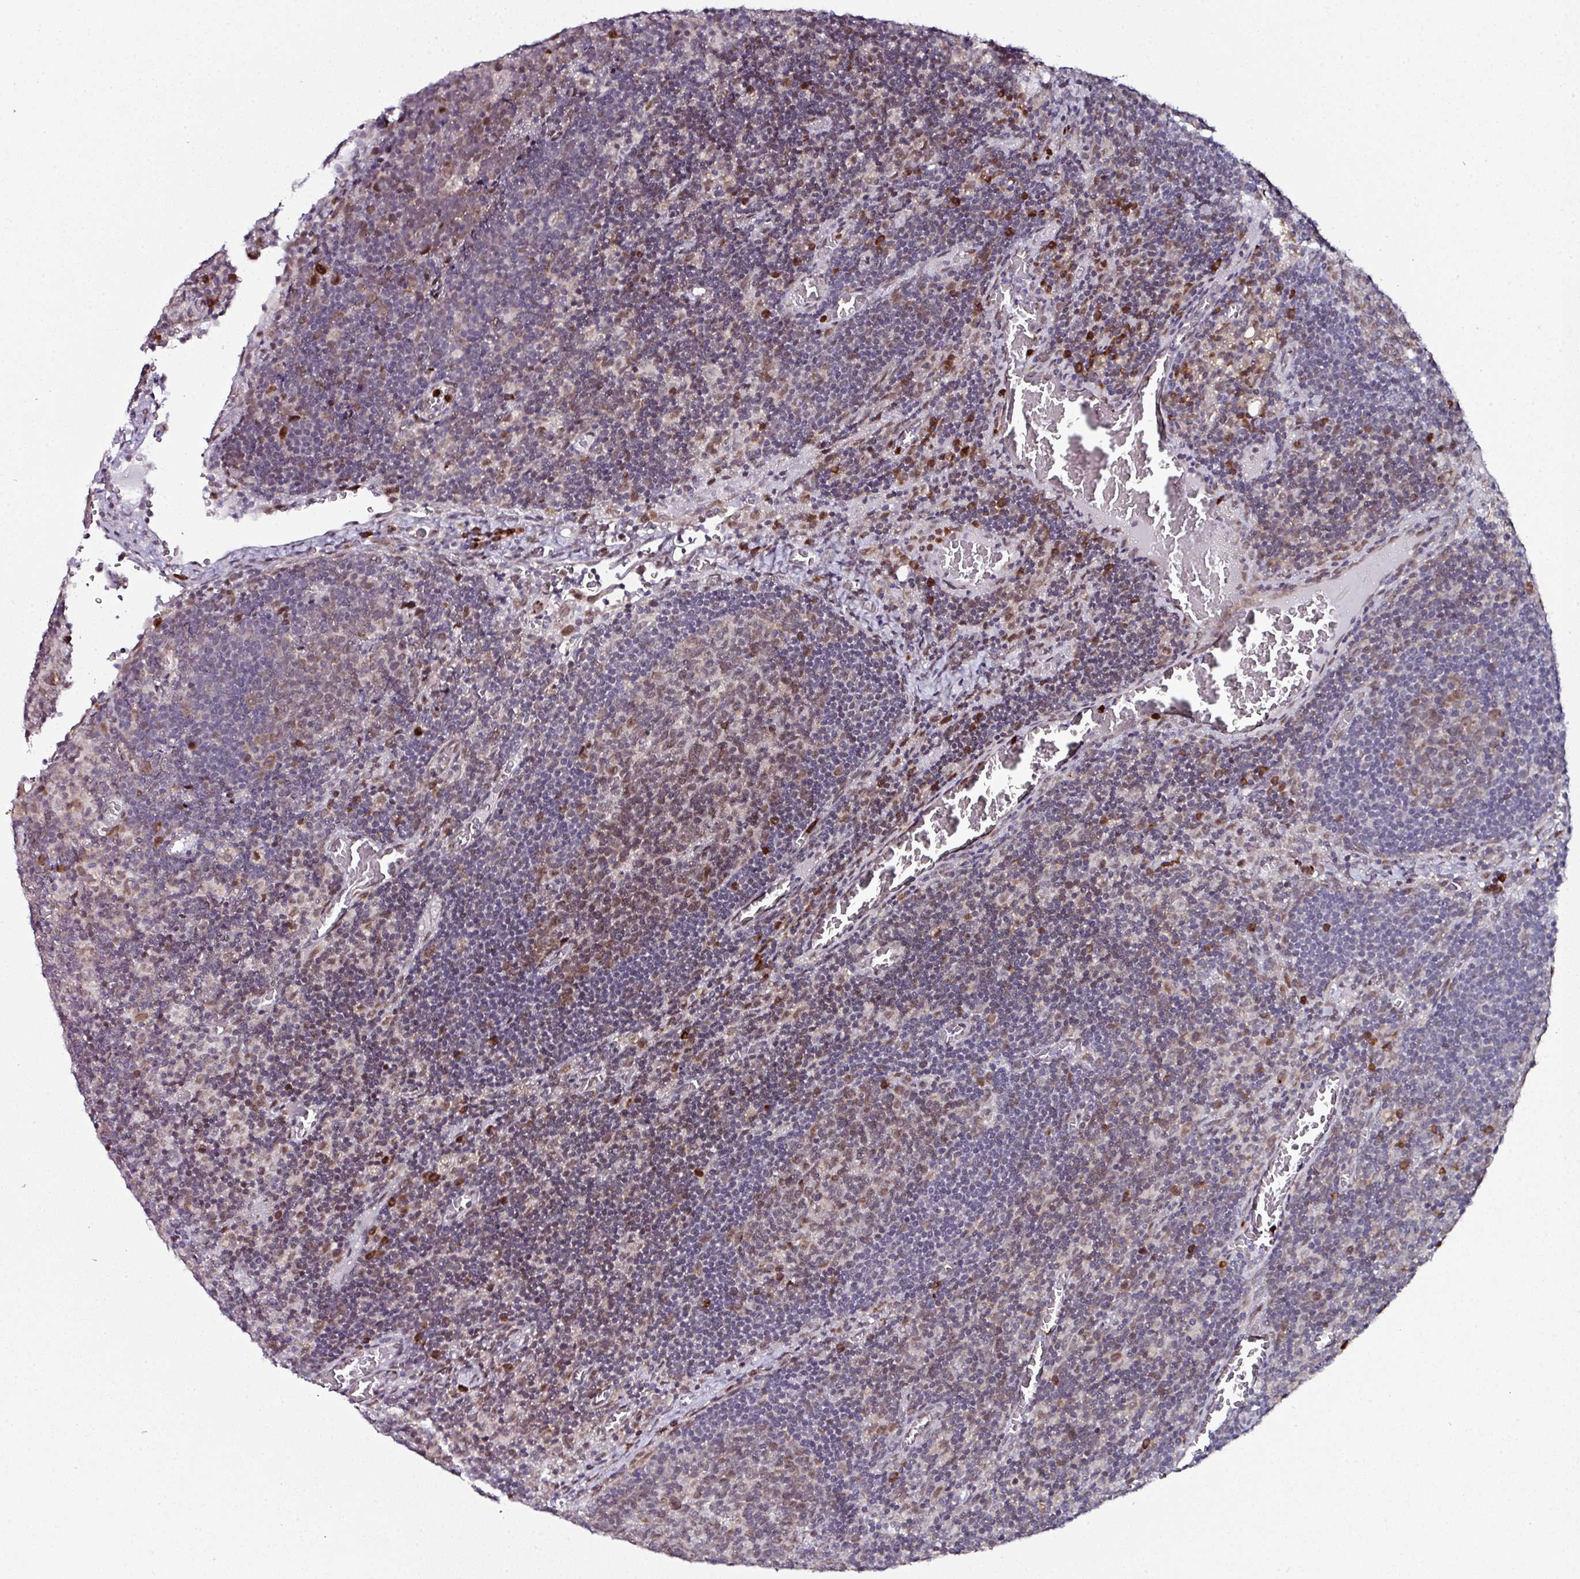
{"staining": {"intensity": "moderate", "quantity": "25%-75%", "location": "cytoplasmic/membranous,nuclear"}, "tissue": "lymph node", "cell_type": "Germinal center cells", "image_type": "normal", "snomed": [{"axis": "morphology", "description": "Normal tissue, NOS"}, {"axis": "topography", "description": "Lymph node"}], "caption": "This image displays unremarkable lymph node stained with immunohistochemistry to label a protein in brown. The cytoplasmic/membranous,nuclear of germinal center cells show moderate positivity for the protein. Nuclei are counter-stained blue.", "gene": "APOLD1", "patient": {"sex": "male", "age": 50}}